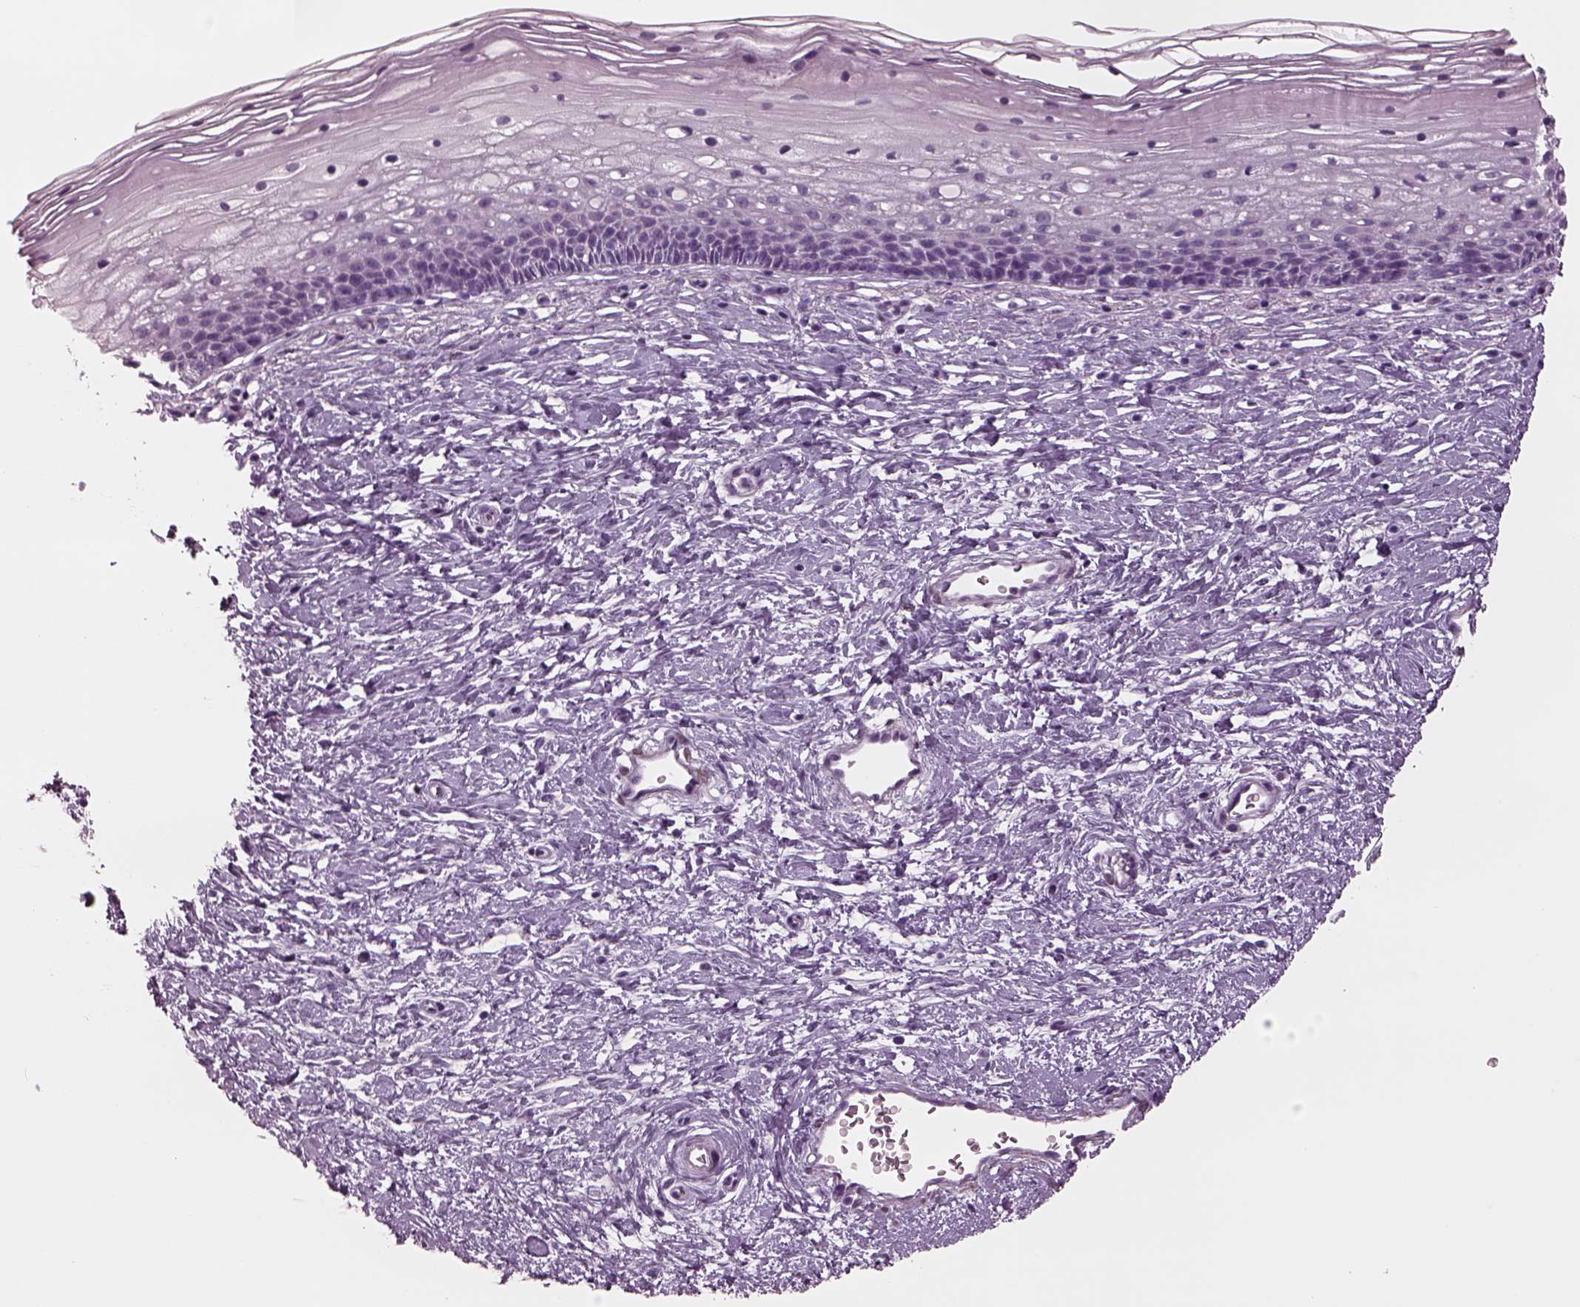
{"staining": {"intensity": "negative", "quantity": "none", "location": "none"}, "tissue": "cervix", "cell_type": "Squamous epithelial cells", "image_type": "normal", "snomed": [{"axis": "morphology", "description": "Normal tissue, NOS"}, {"axis": "topography", "description": "Cervix"}], "caption": "Squamous epithelial cells are negative for brown protein staining in benign cervix.", "gene": "TPPP2", "patient": {"sex": "female", "age": 34}}